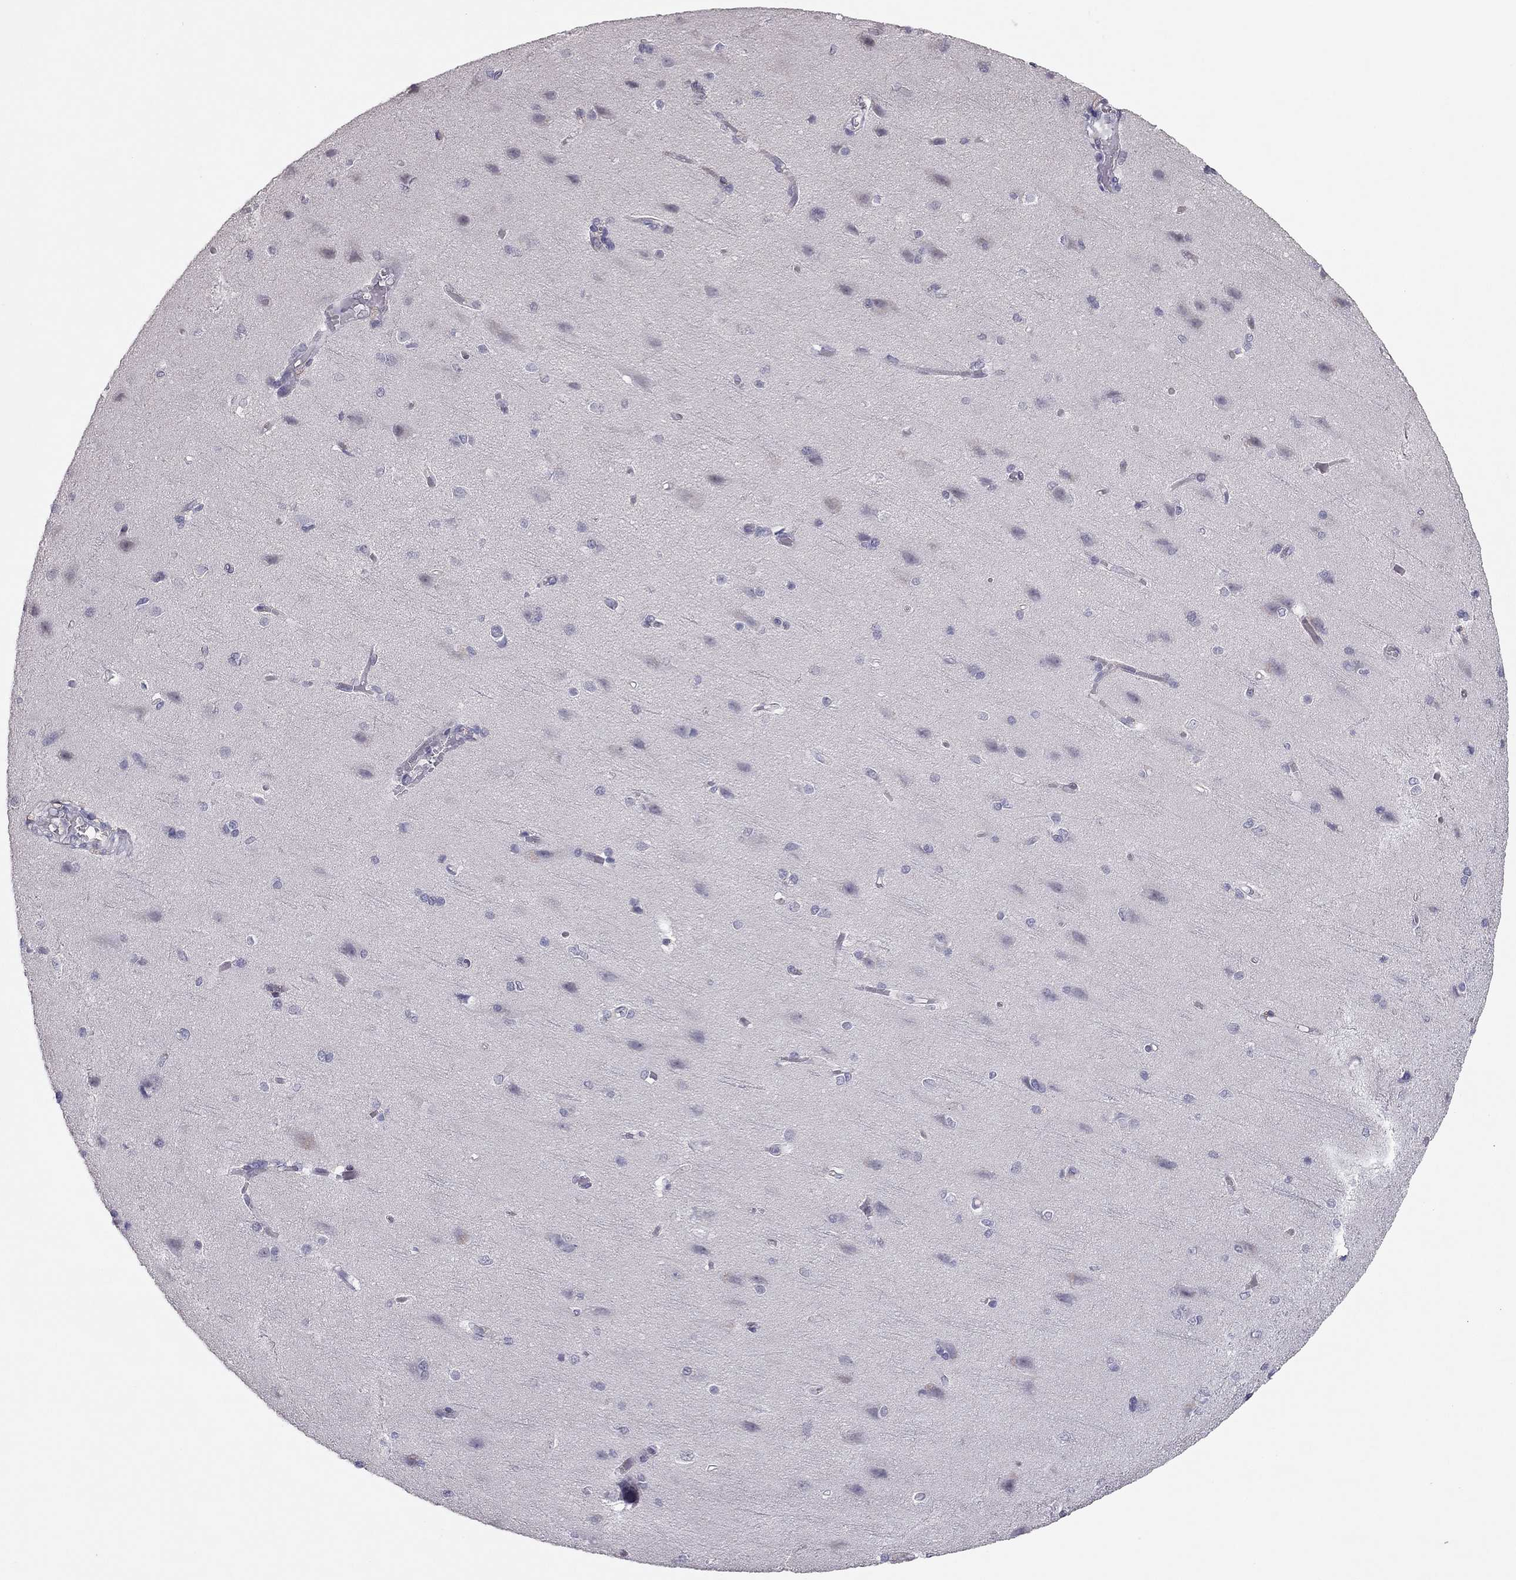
{"staining": {"intensity": "negative", "quantity": "none", "location": "none"}, "tissue": "cerebral cortex", "cell_type": "Endothelial cells", "image_type": "normal", "snomed": [{"axis": "morphology", "description": "Normal tissue, NOS"}, {"axis": "topography", "description": "Cerebral cortex"}], "caption": "Immunohistochemistry histopathology image of benign human cerebral cortex stained for a protein (brown), which shows no staining in endothelial cells.", "gene": "ADORA2A", "patient": {"sex": "male", "age": 37}}